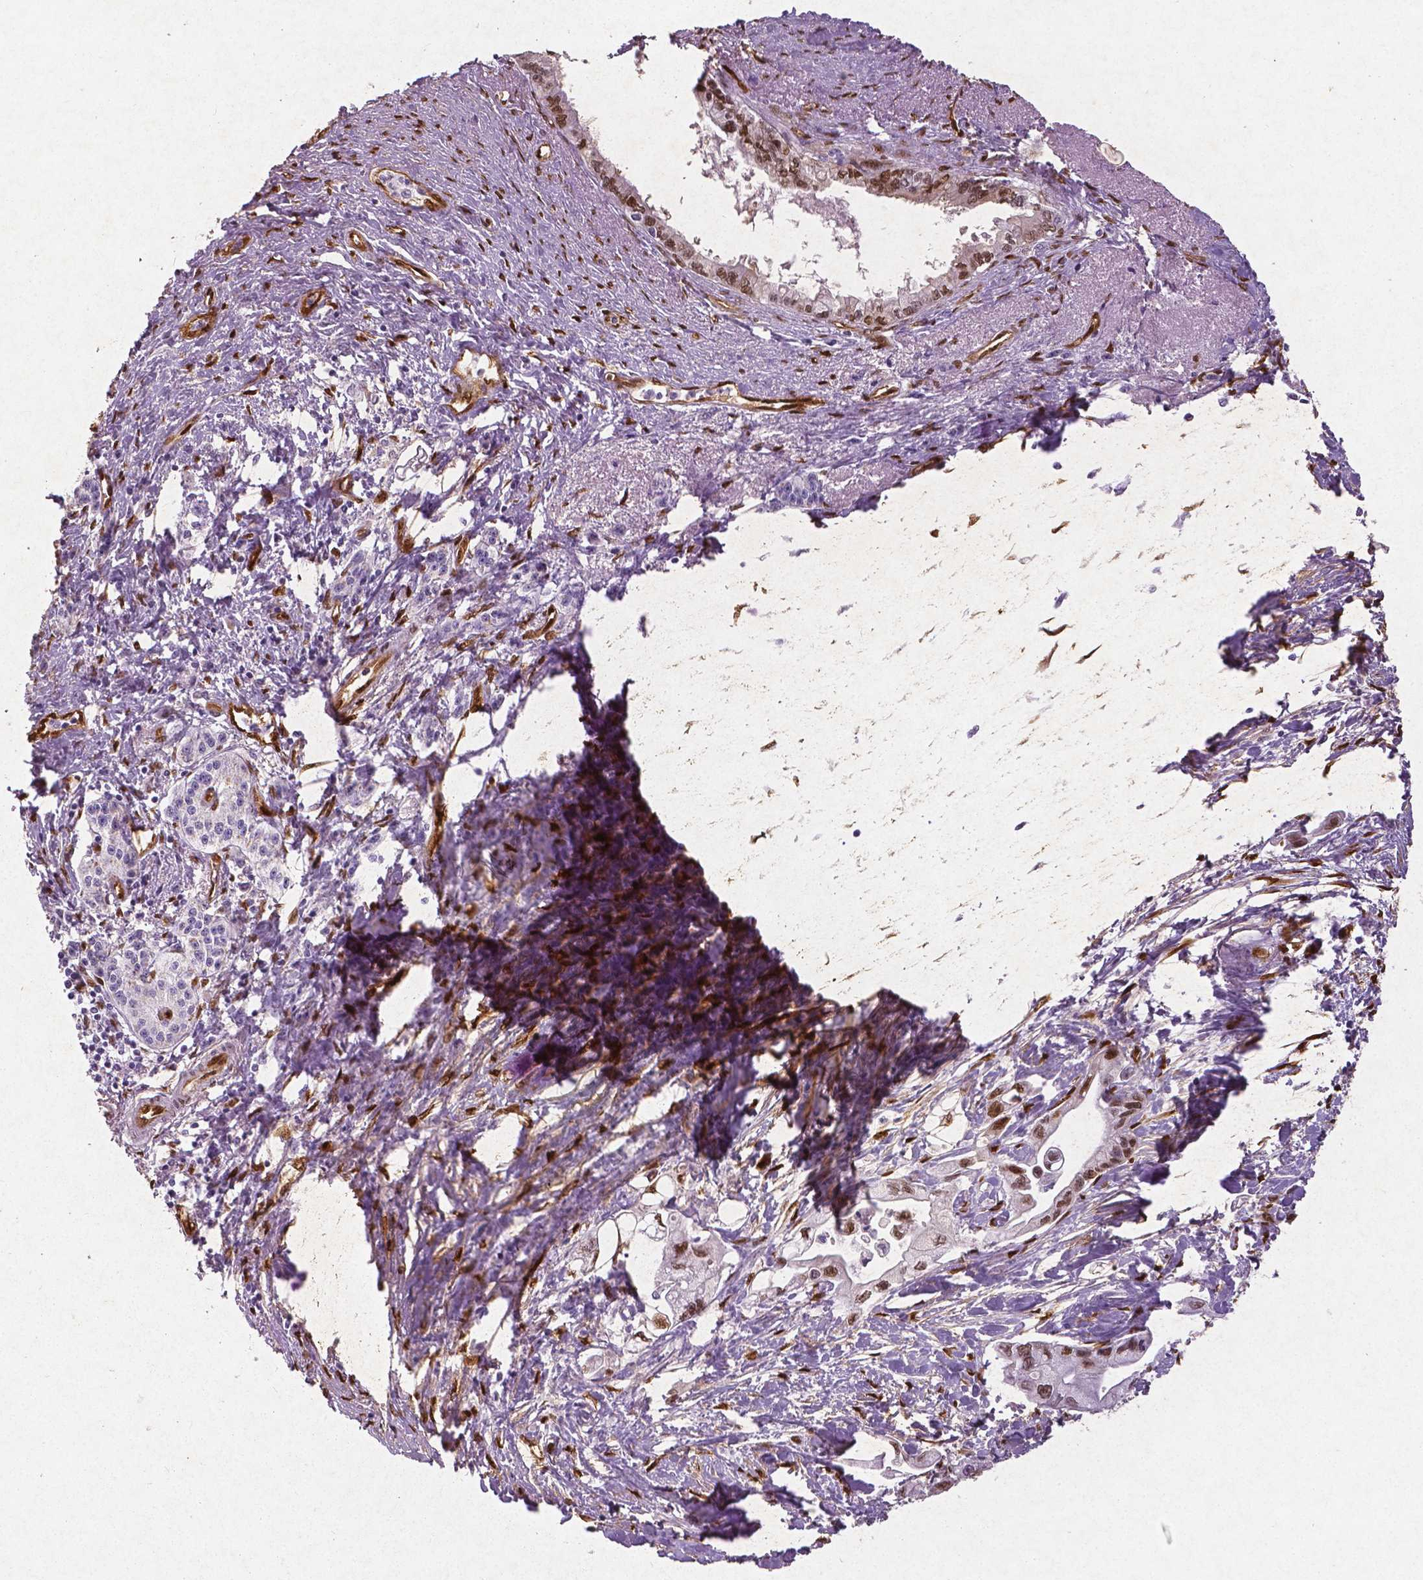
{"staining": {"intensity": "moderate", "quantity": "25%-75%", "location": "cytoplasmic/membranous,nuclear"}, "tissue": "pancreatic cancer", "cell_type": "Tumor cells", "image_type": "cancer", "snomed": [{"axis": "morphology", "description": "Adenocarcinoma, NOS"}, {"axis": "topography", "description": "Pancreas"}], "caption": "About 25%-75% of tumor cells in pancreatic cancer (adenocarcinoma) exhibit moderate cytoplasmic/membranous and nuclear protein positivity as visualized by brown immunohistochemical staining.", "gene": "WWTR1", "patient": {"sex": "male", "age": 61}}